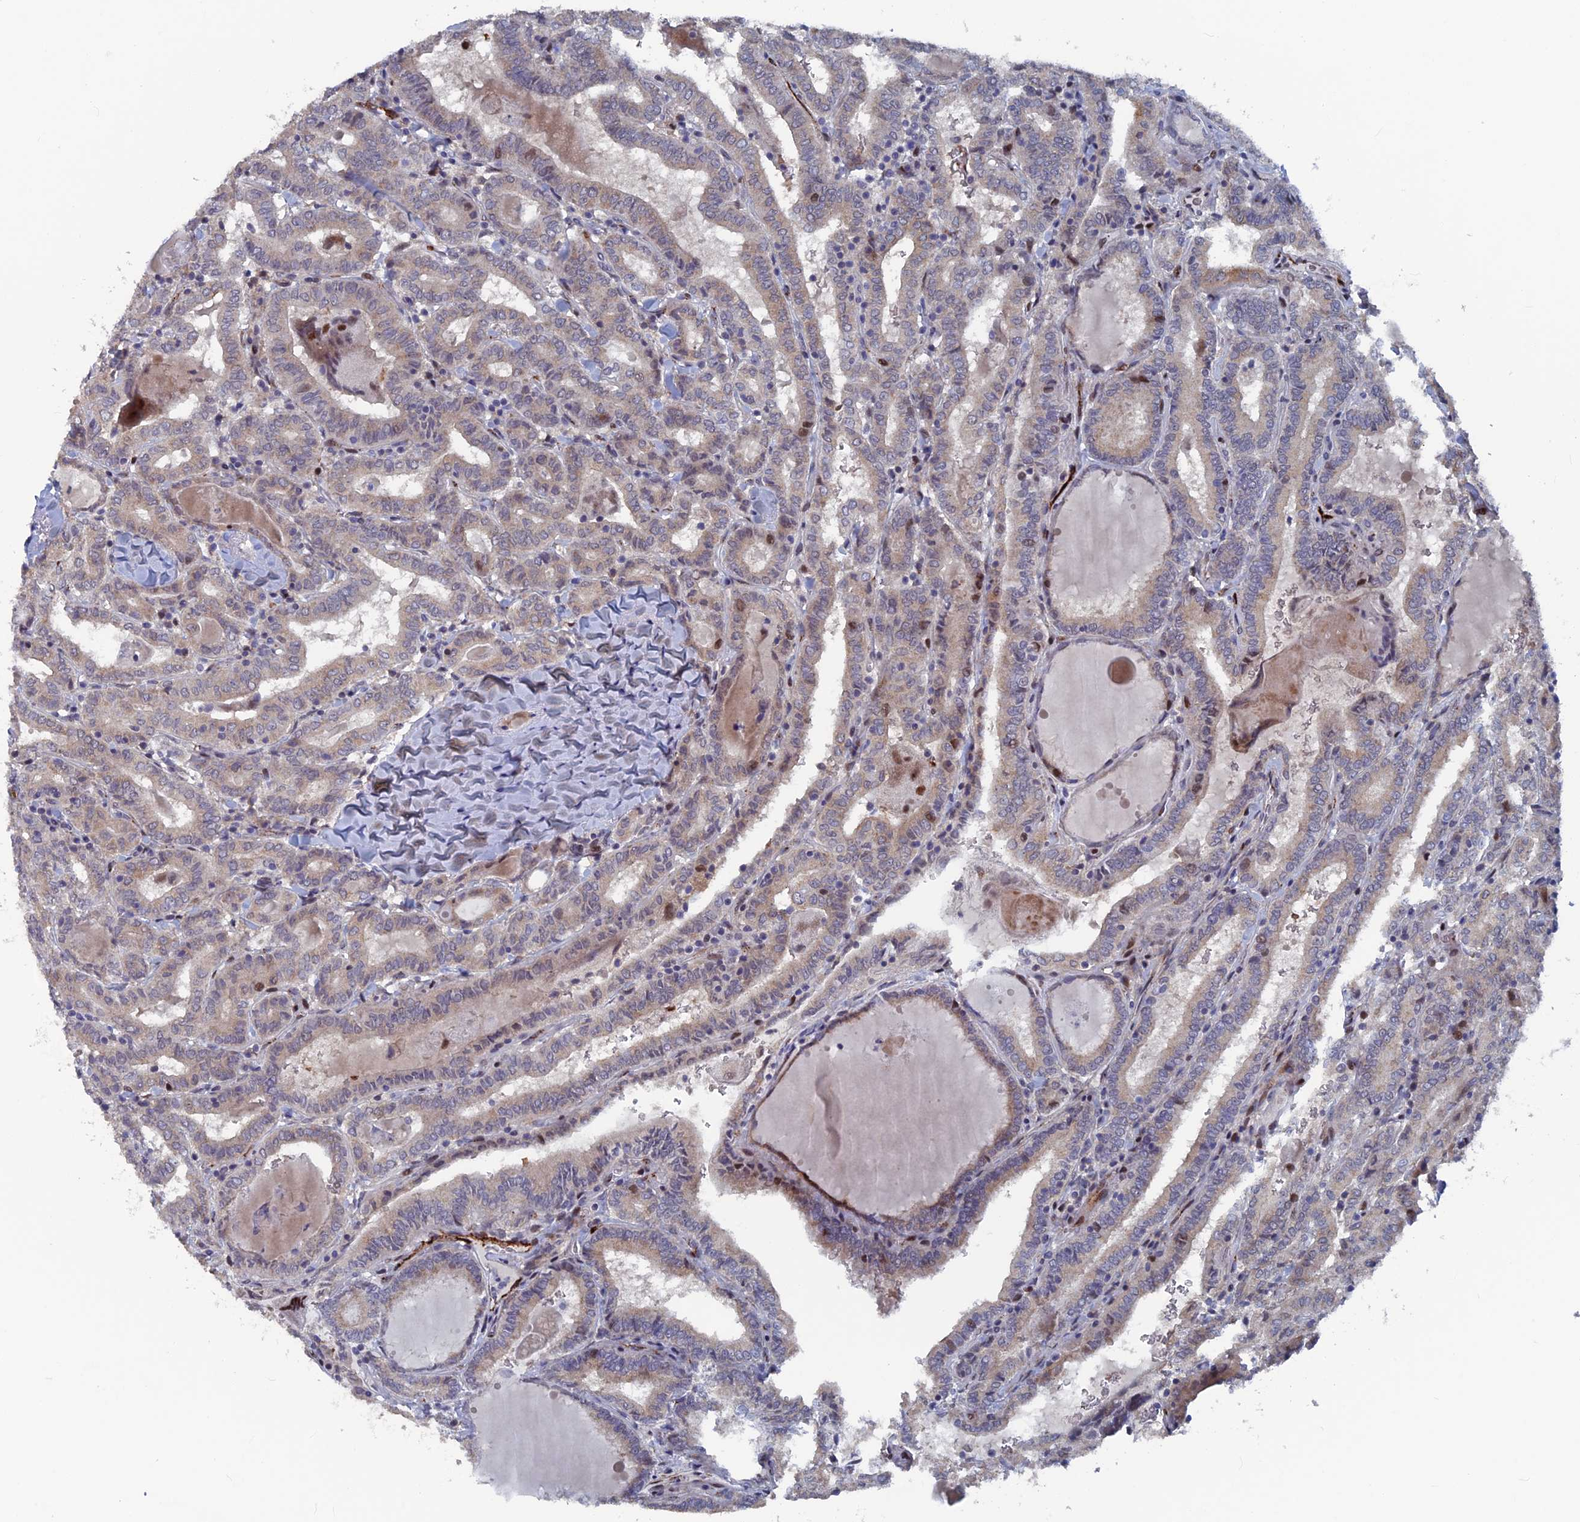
{"staining": {"intensity": "weak", "quantity": "25%-75%", "location": "cytoplasmic/membranous,nuclear"}, "tissue": "thyroid cancer", "cell_type": "Tumor cells", "image_type": "cancer", "snomed": [{"axis": "morphology", "description": "Papillary adenocarcinoma, NOS"}, {"axis": "topography", "description": "Thyroid gland"}], "caption": "Human thyroid cancer stained with a protein marker exhibits weak staining in tumor cells.", "gene": "SH3D21", "patient": {"sex": "female", "age": 72}}